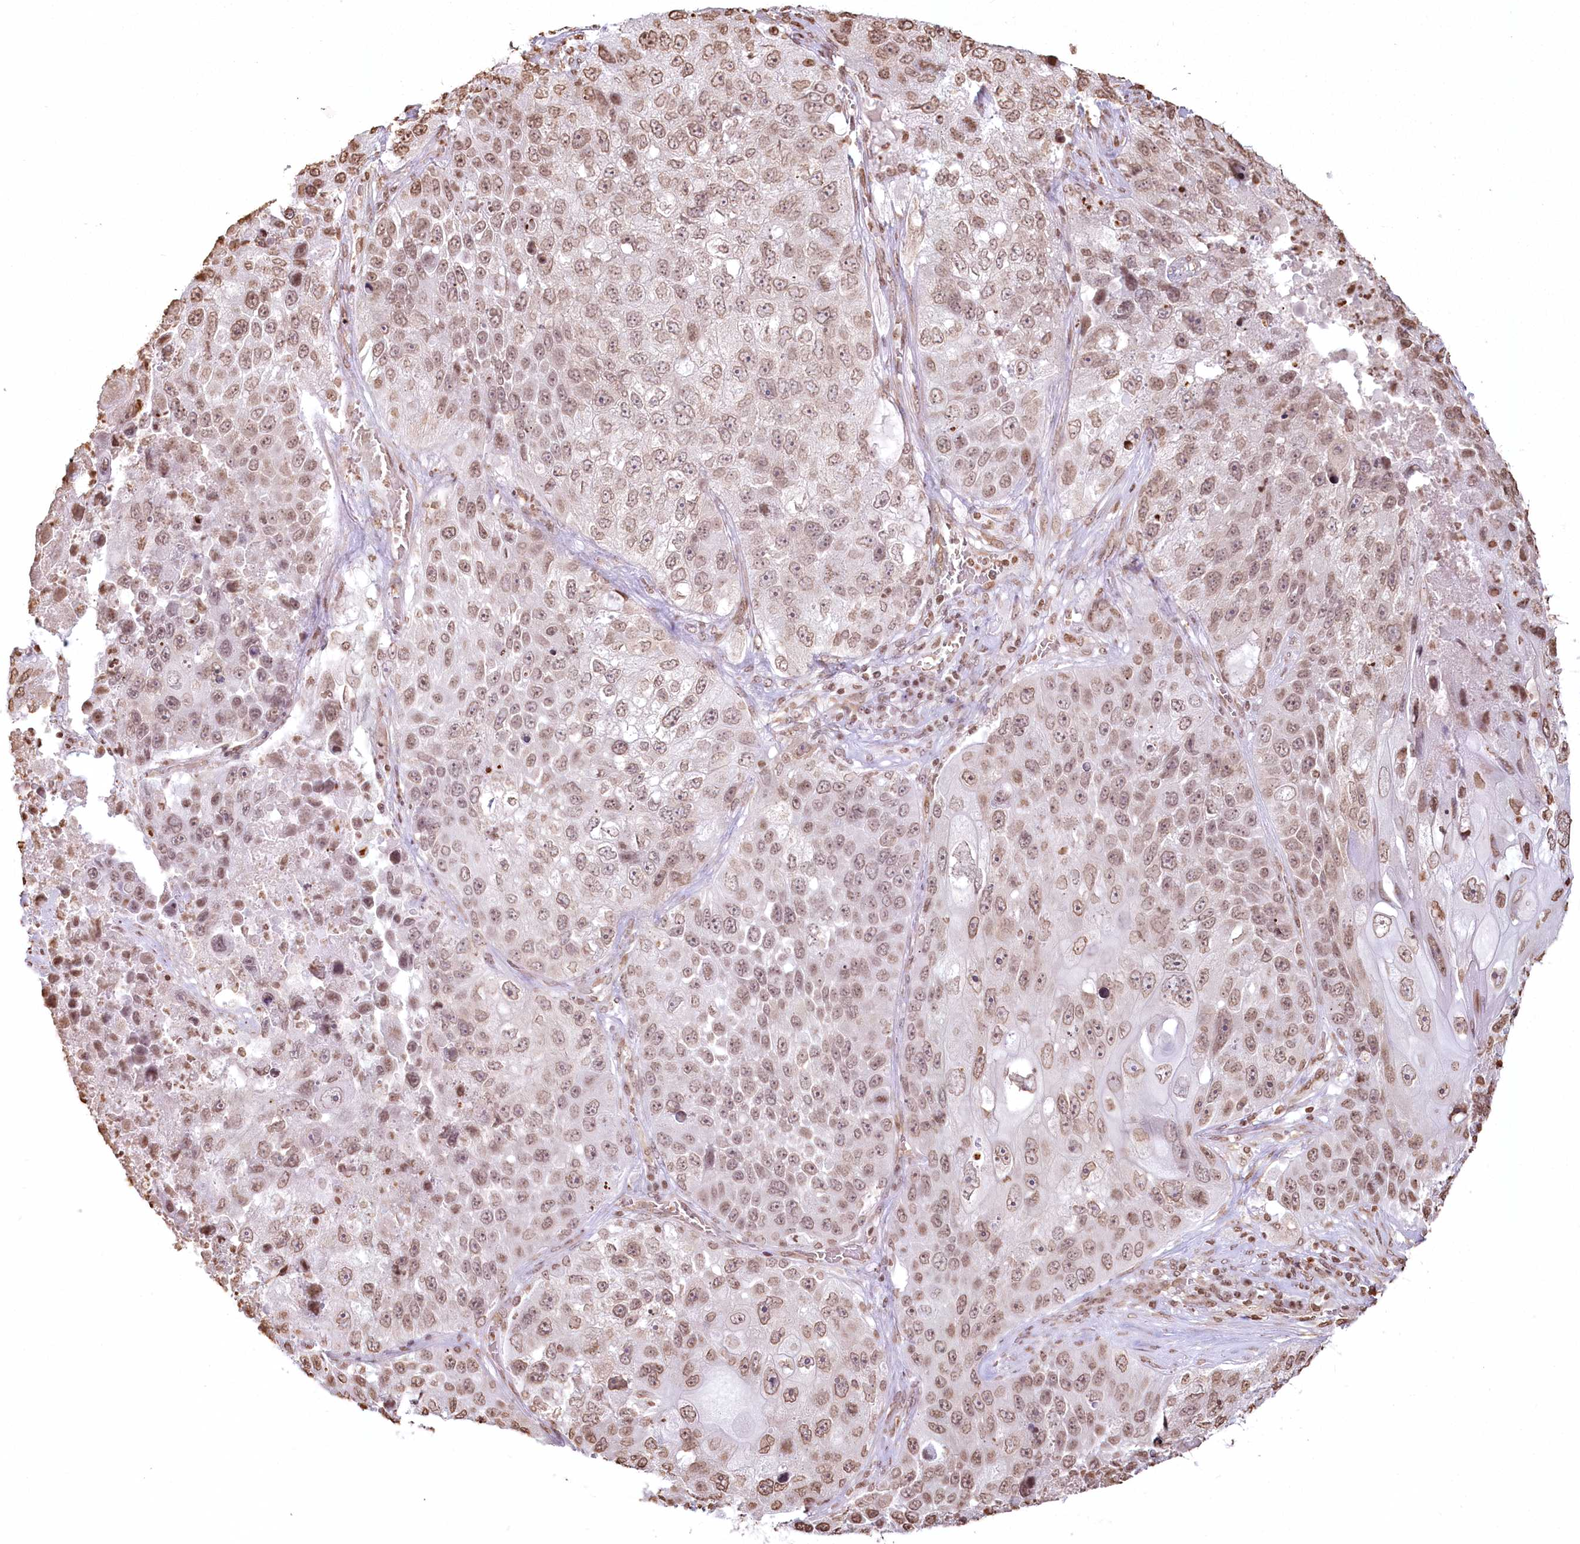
{"staining": {"intensity": "moderate", "quantity": ">75%", "location": "nuclear"}, "tissue": "lung cancer", "cell_type": "Tumor cells", "image_type": "cancer", "snomed": [{"axis": "morphology", "description": "Squamous cell carcinoma, NOS"}, {"axis": "topography", "description": "Lung"}], "caption": "Lung cancer stained with DAB (3,3'-diaminobenzidine) immunohistochemistry demonstrates medium levels of moderate nuclear expression in about >75% of tumor cells. (DAB (3,3'-diaminobenzidine) IHC with brightfield microscopy, high magnification).", "gene": "FAM13A", "patient": {"sex": "male", "age": 61}}